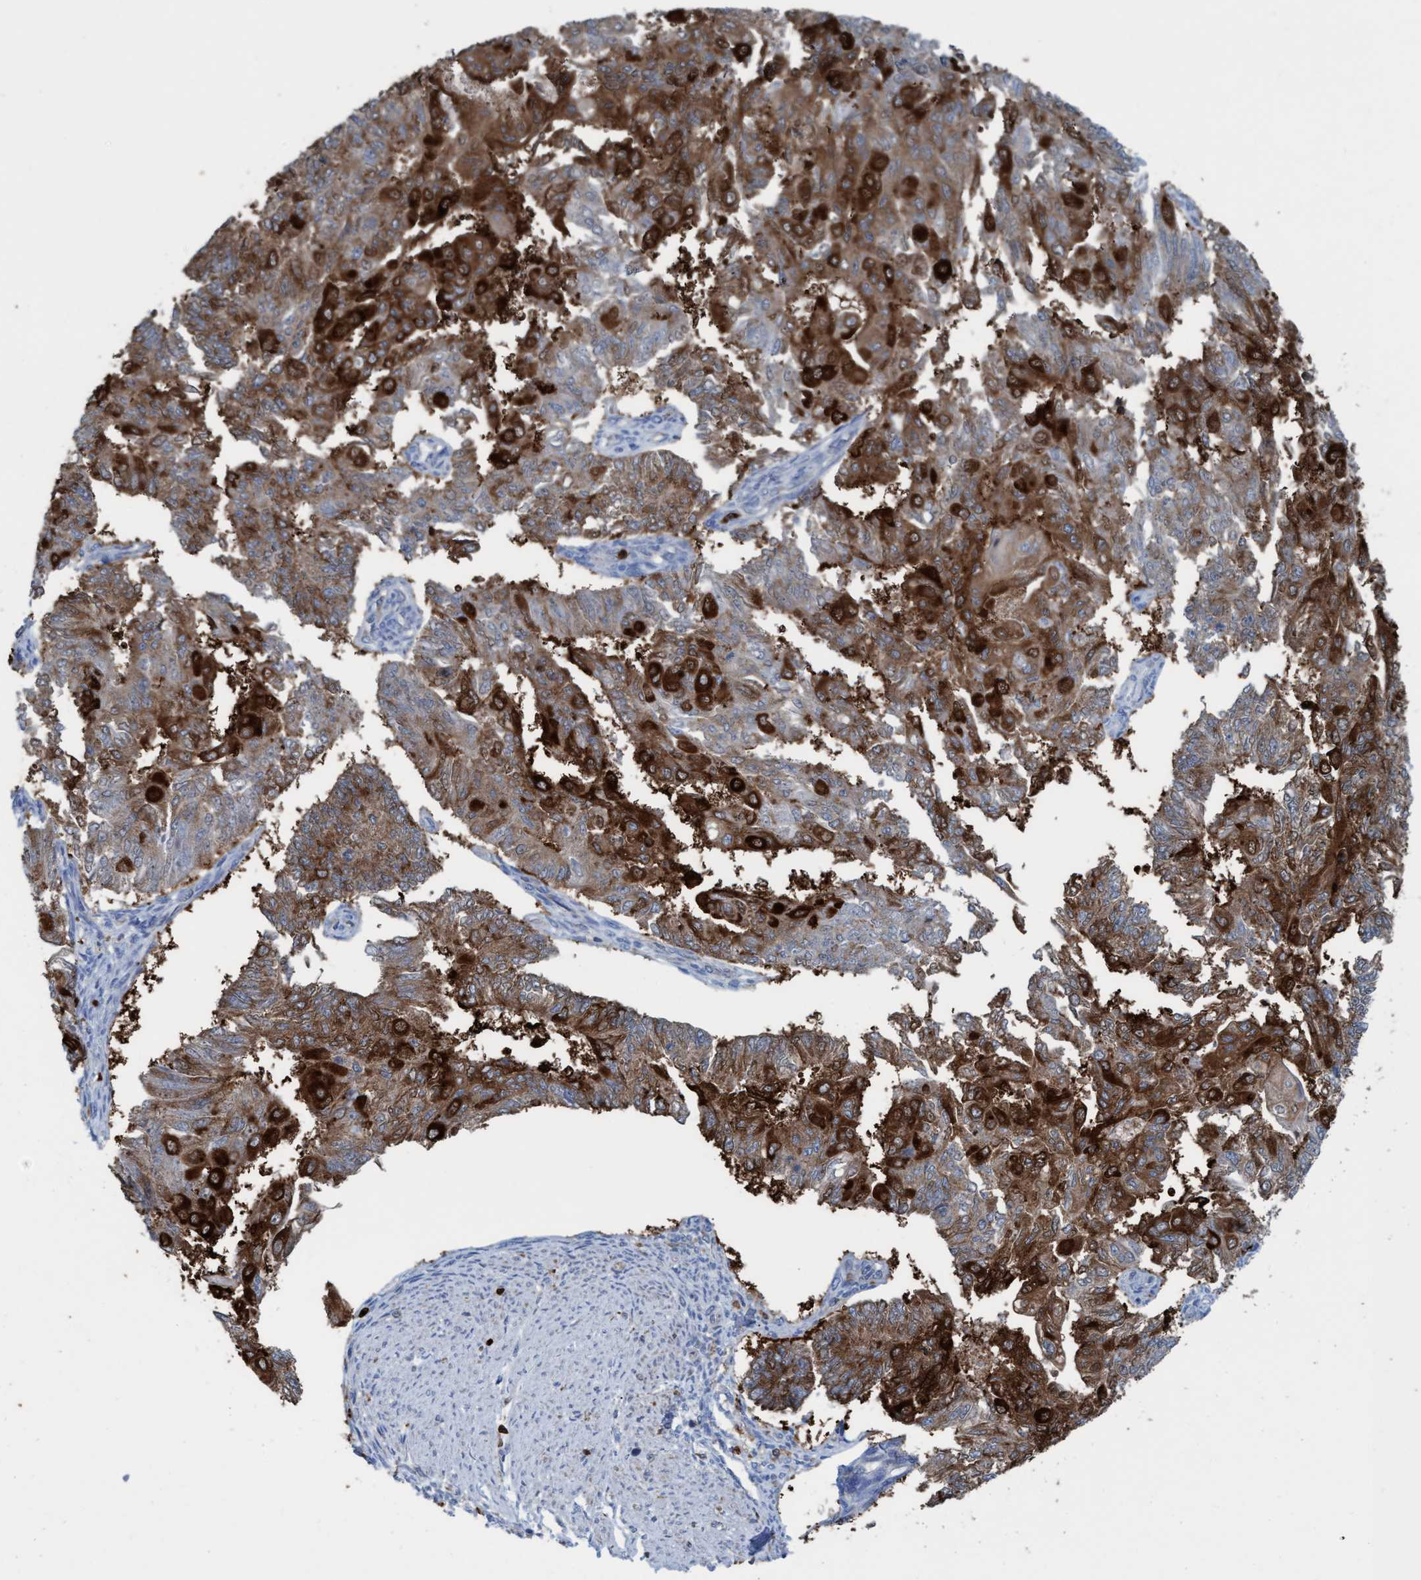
{"staining": {"intensity": "strong", "quantity": ">75%", "location": "cytoplasmic/membranous"}, "tissue": "endometrial cancer", "cell_type": "Tumor cells", "image_type": "cancer", "snomed": [{"axis": "morphology", "description": "Adenocarcinoma, NOS"}, {"axis": "topography", "description": "Endometrium"}], "caption": "Endometrial adenocarcinoma was stained to show a protein in brown. There is high levels of strong cytoplasmic/membranous staining in about >75% of tumor cells.", "gene": "EZR", "patient": {"sex": "female", "age": 32}}